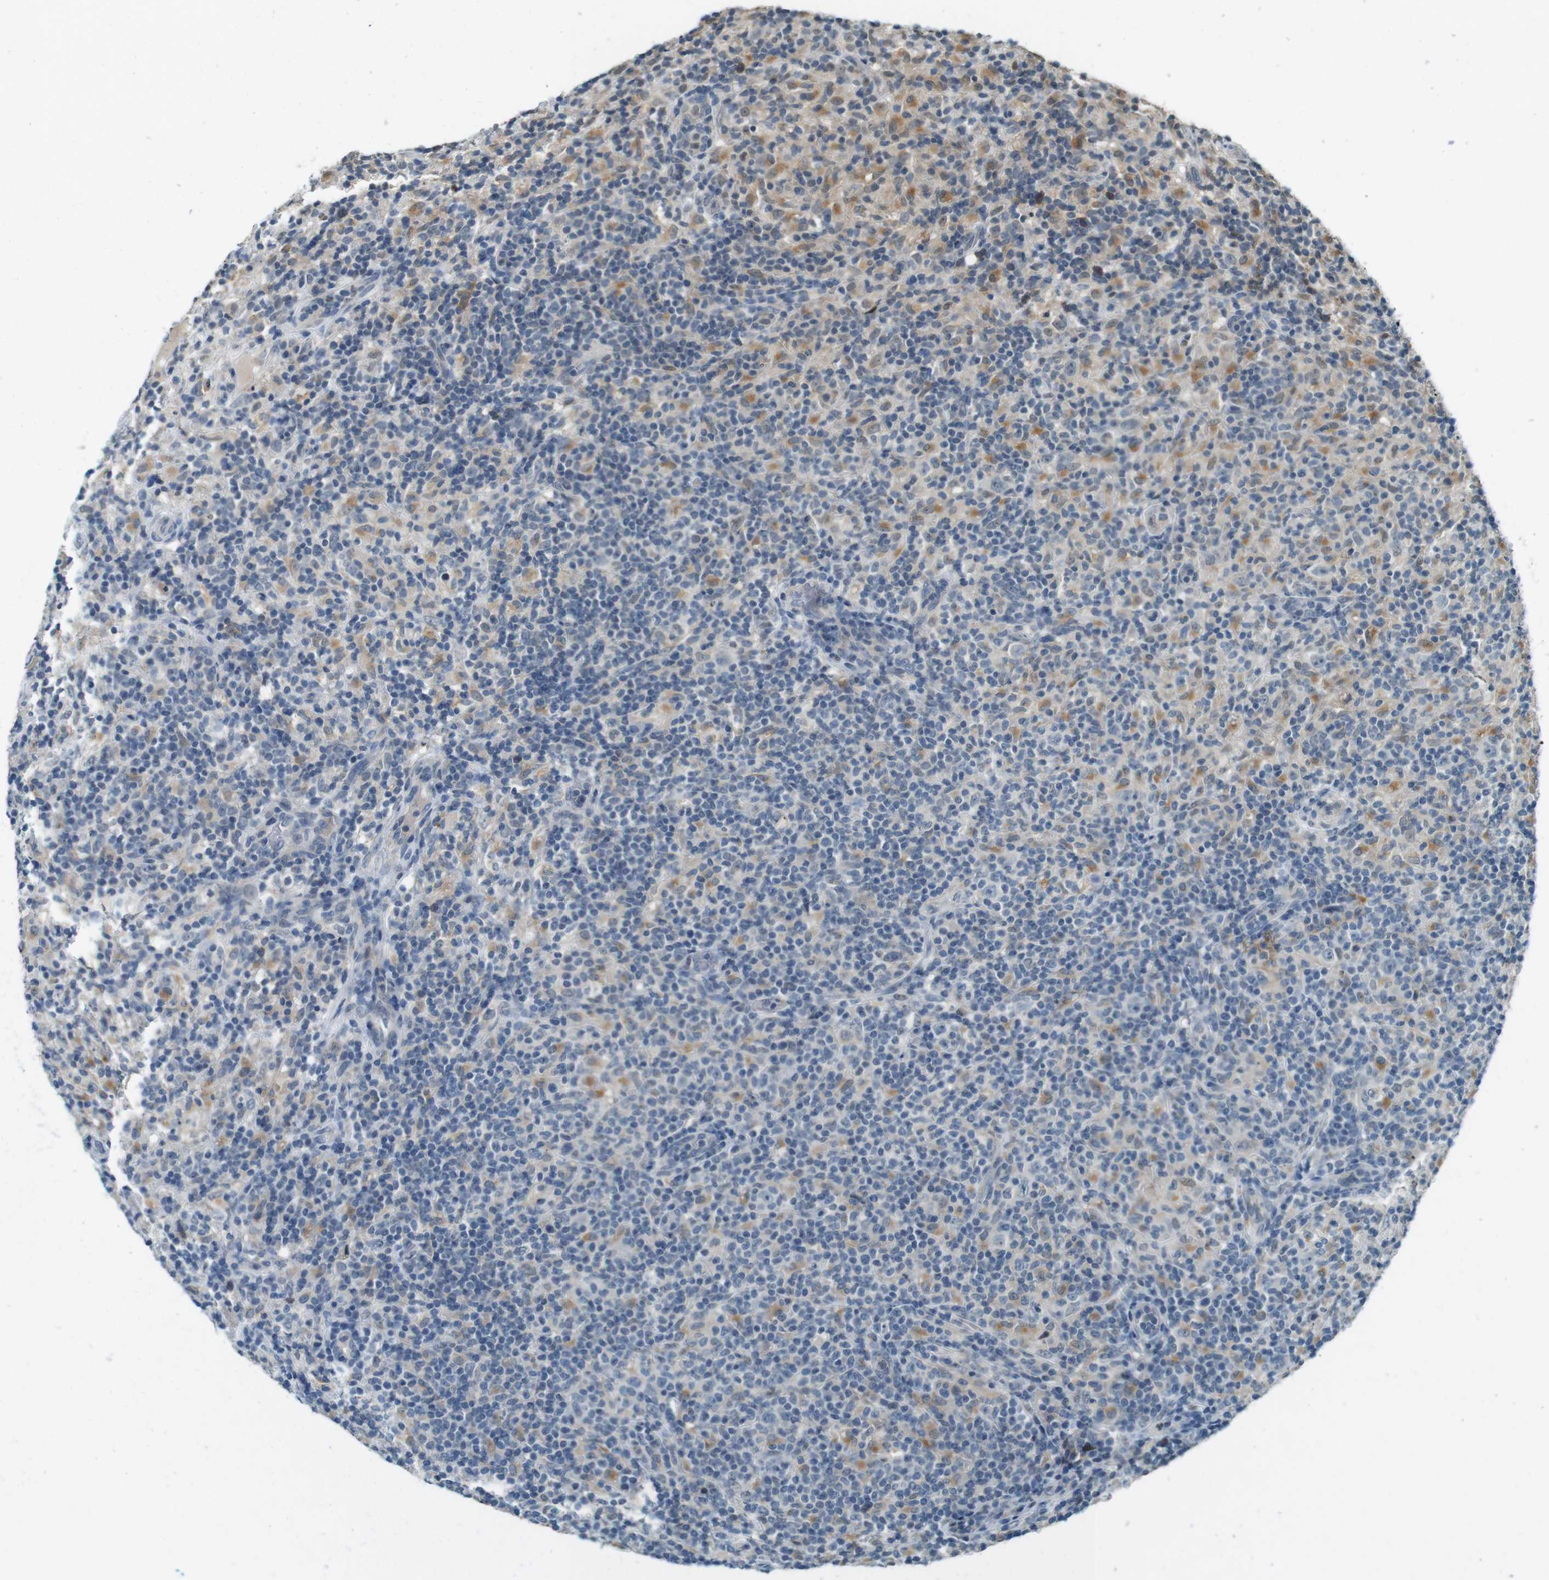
{"staining": {"intensity": "negative", "quantity": "none", "location": "none"}, "tissue": "lymphoma", "cell_type": "Tumor cells", "image_type": "cancer", "snomed": [{"axis": "morphology", "description": "Hodgkin's disease, NOS"}, {"axis": "topography", "description": "Lymph node"}], "caption": "A histopathology image of human lymphoma is negative for staining in tumor cells.", "gene": "CDK14", "patient": {"sex": "male", "age": 70}}